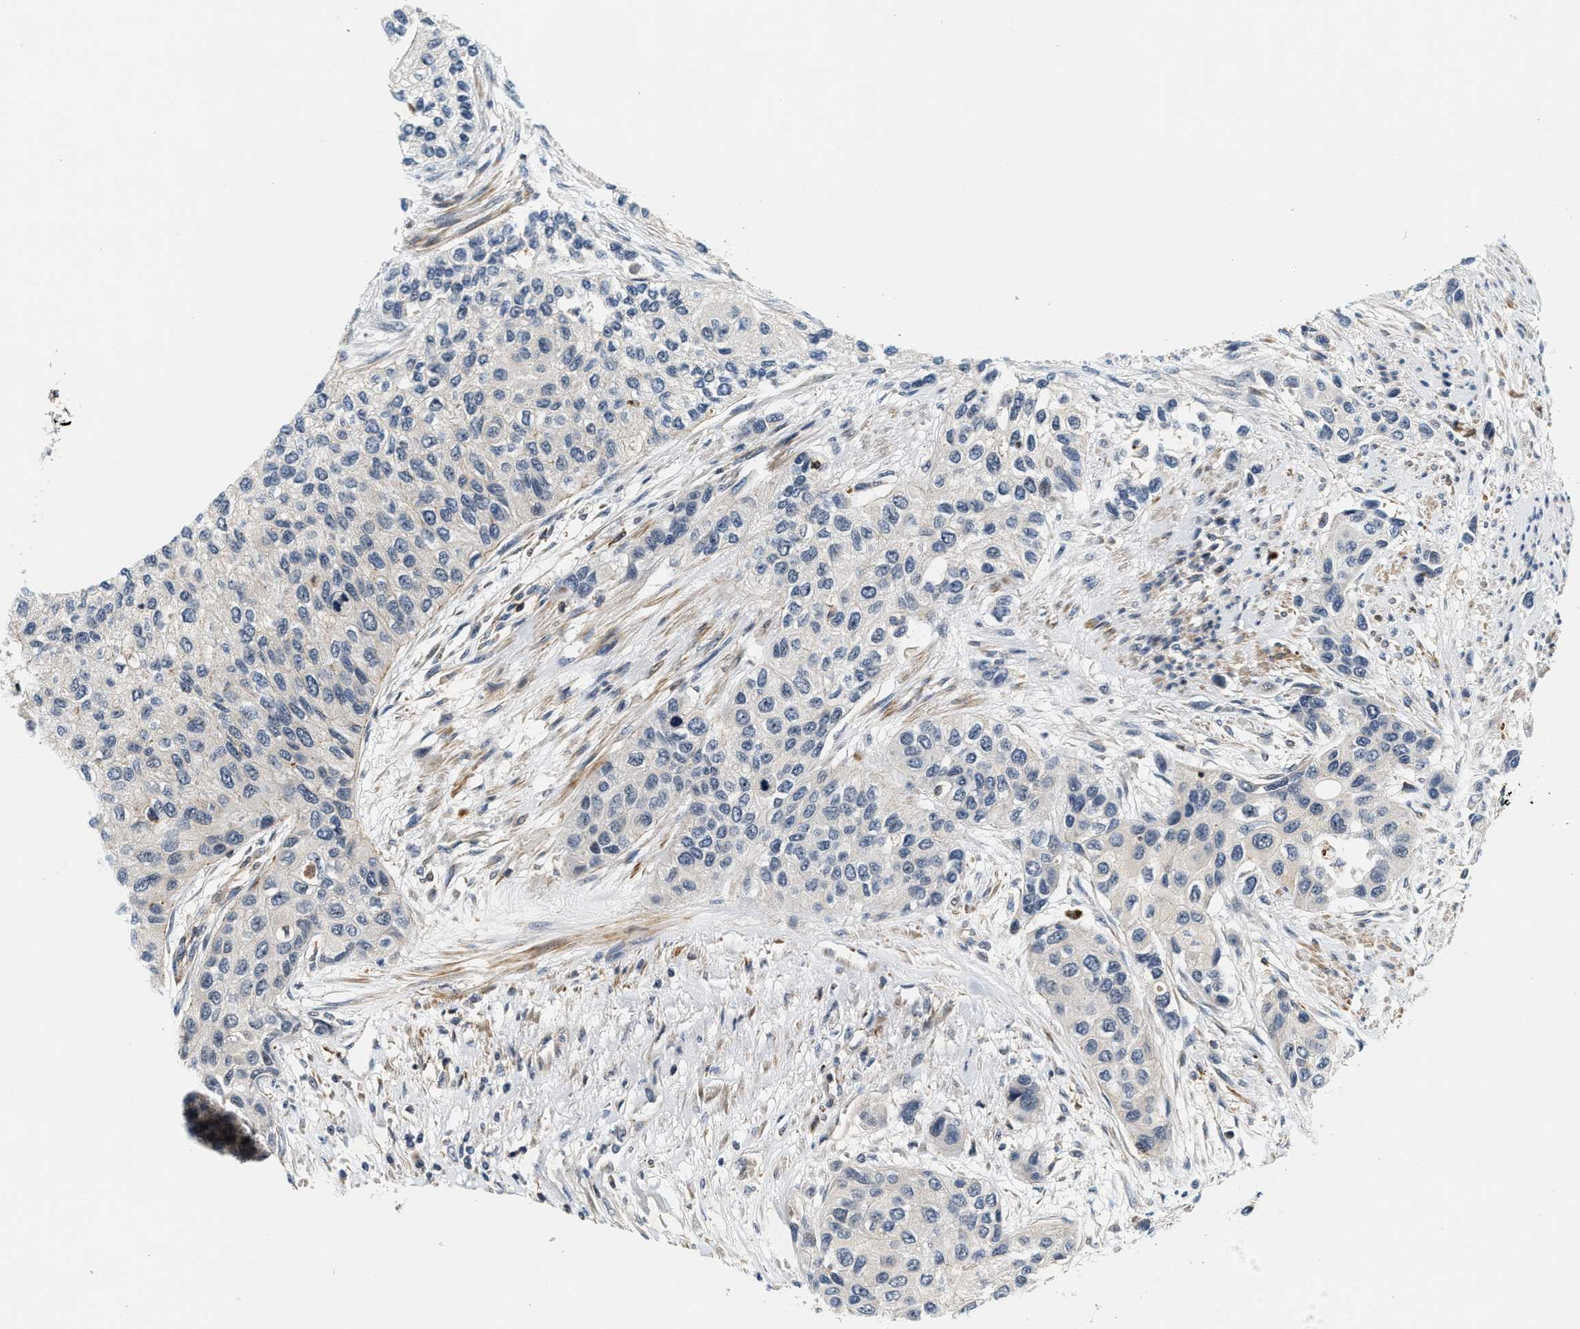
{"staining": {"intensity": "negative", "quantity": "none", "location": "none"}, "tissue": "urothelial cancer", "cell_type": "Tumor cells", "image_type": "cancer", "snomed": [{"axis": "morphology", "description": "Urothelial carcinoma, High grade"}, {"axis": "topography", "description": "Urinary bladder"}], "caption": "The immunohistochemistry (IHC) histopathology image has no significant expression in tumor cells of urothelial cancer tissue. The staining is performed using DAB (3,3'-diaminobenzidine) brown chromogen with nuclei counter-stained in using hematoxylin.", "gene": "SAMD9", "patient": {"sex": "female", "age": 56}}